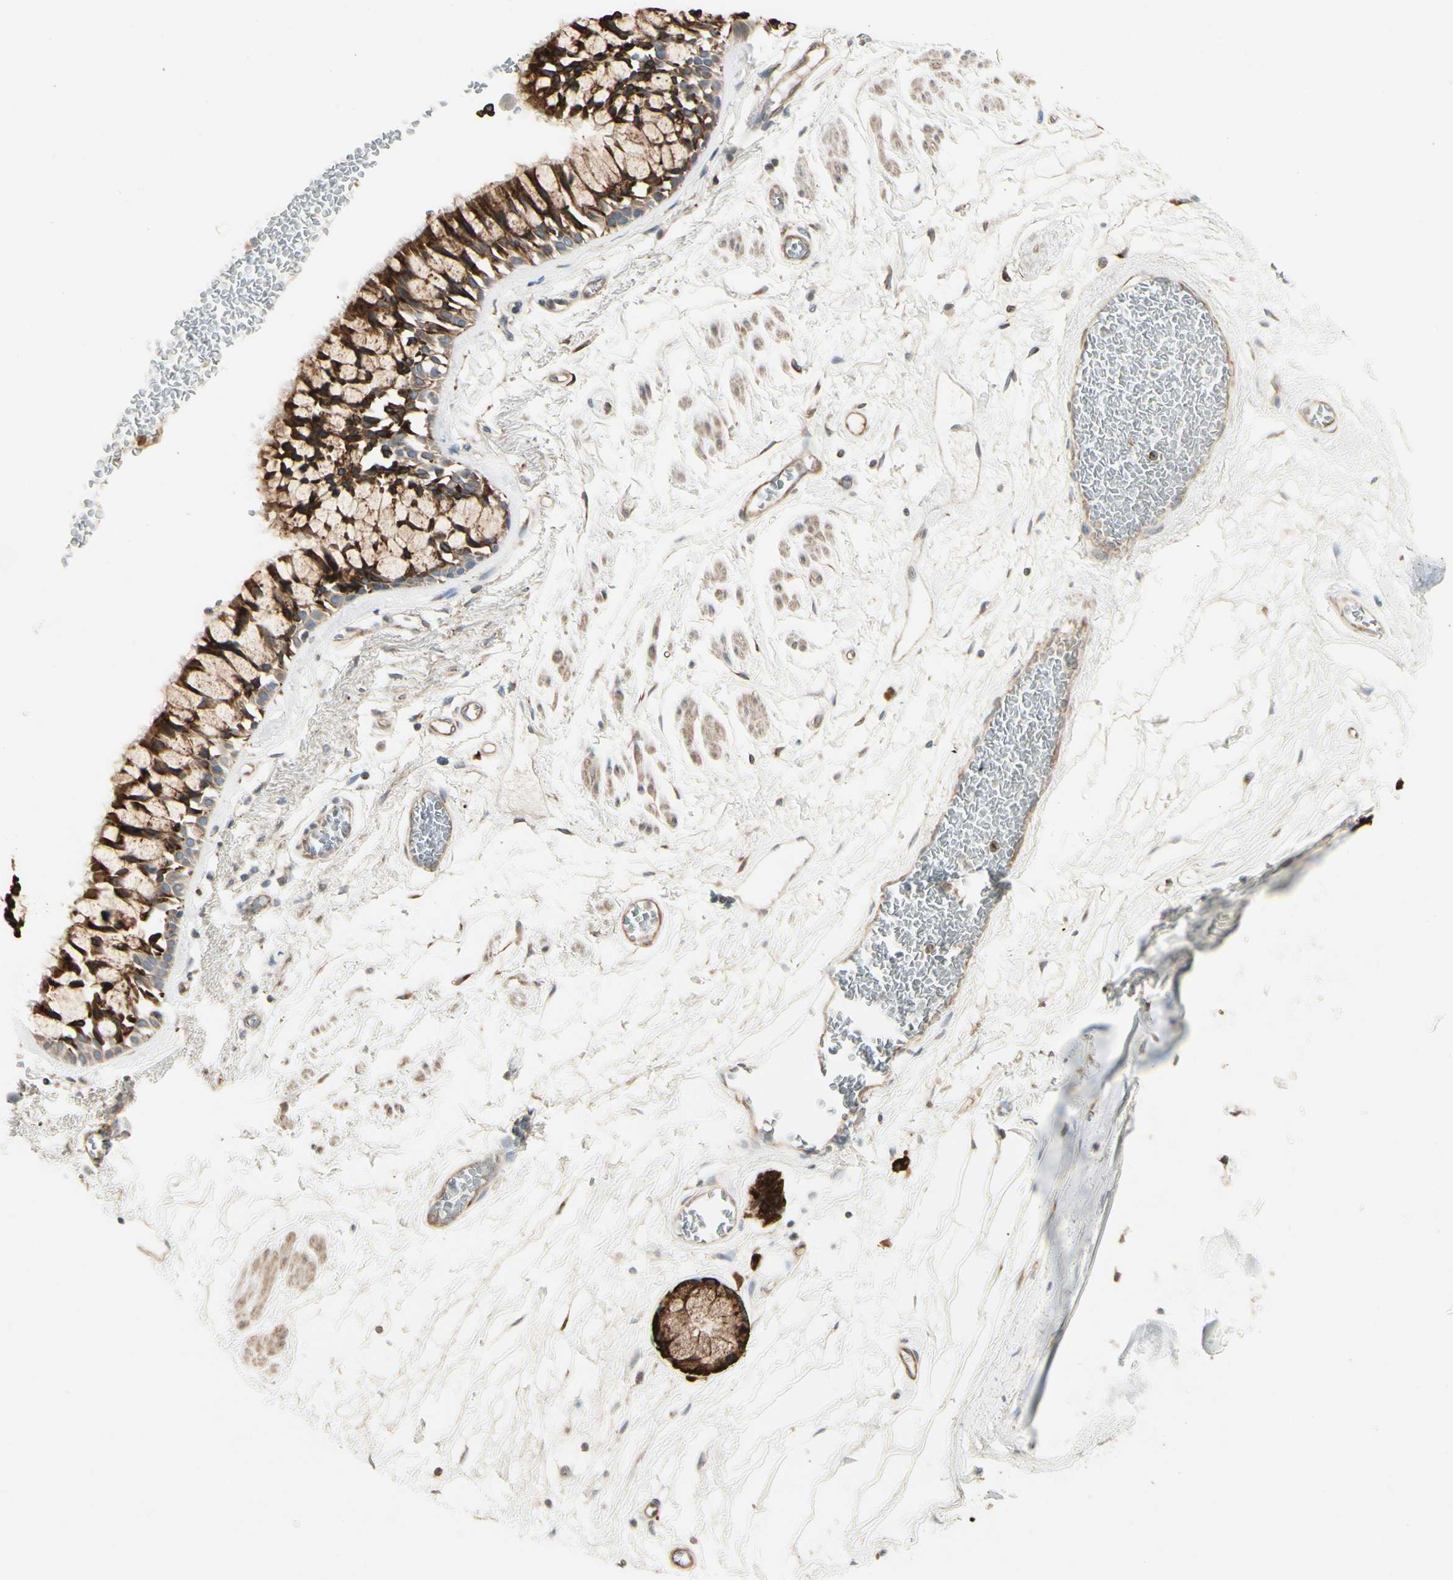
{"staining": {"intensity": "strong", "quantity": "25%-75%", "location": "cytoplasmic/membranous,nuclear"}, "tissue": "bronchus", "cell_type": "Respiratory epithelial cells", "image_type": "normal", "snomed": [{"axis": "morphology", "description": "Normal tissue, NOS"}, {"axis": "topography", "description": "Bronchus"}], "caption": "Bronchus stained with immunohistochemistry (IHC) shows strong cytoplasmic/membranous,nuclear staining in about 25%-75% of respiratory epithelial cells.", "gene": "NUCB2", "patient": {"sex": "male", "age": 66}}